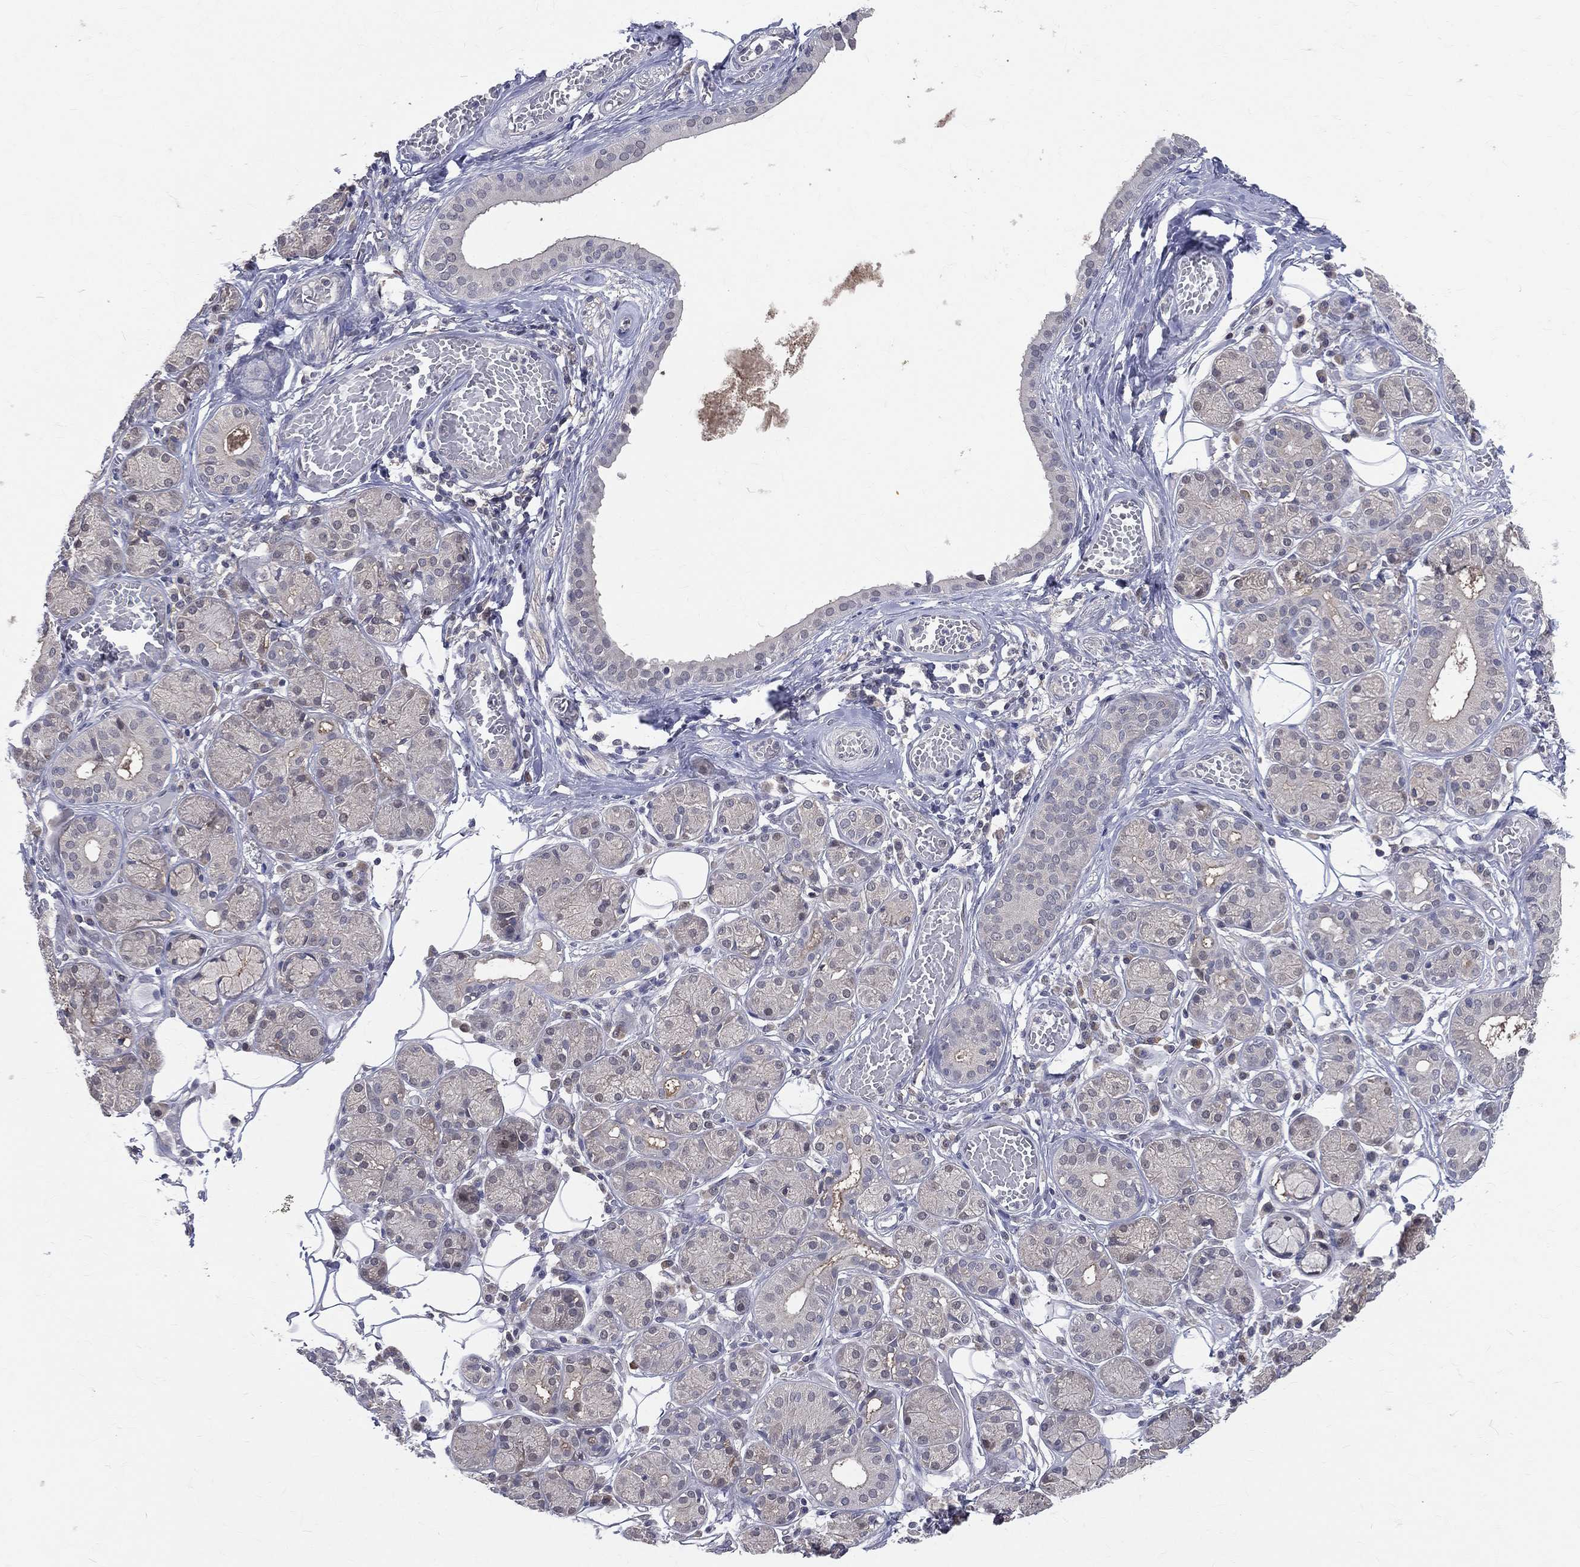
{"staining": {"intensity": "negative", "quantity": "none", "location": "none"}, "tissue": "salivary gland", "cell_type": "Glandular cells", "image_type": "normal", "snomed": [{"axis": "morphology", "description": "Normal tissue, NOS"}, {"axis": "topography", "description": "Salivary gland"}, {"axis": "topography", "description": "Peripheral nerve tissue"}], "caption": "Glandular cells show no significant expression in benign salivary gland. (Stains: DAB (3,3'-diaminobenzidine) IHC with hematoxylin counter stain, Microscopy: brightfield microscopy at high magnification).", "gene": "DLG4", "patient": {"sex": "male", "age": 71}}